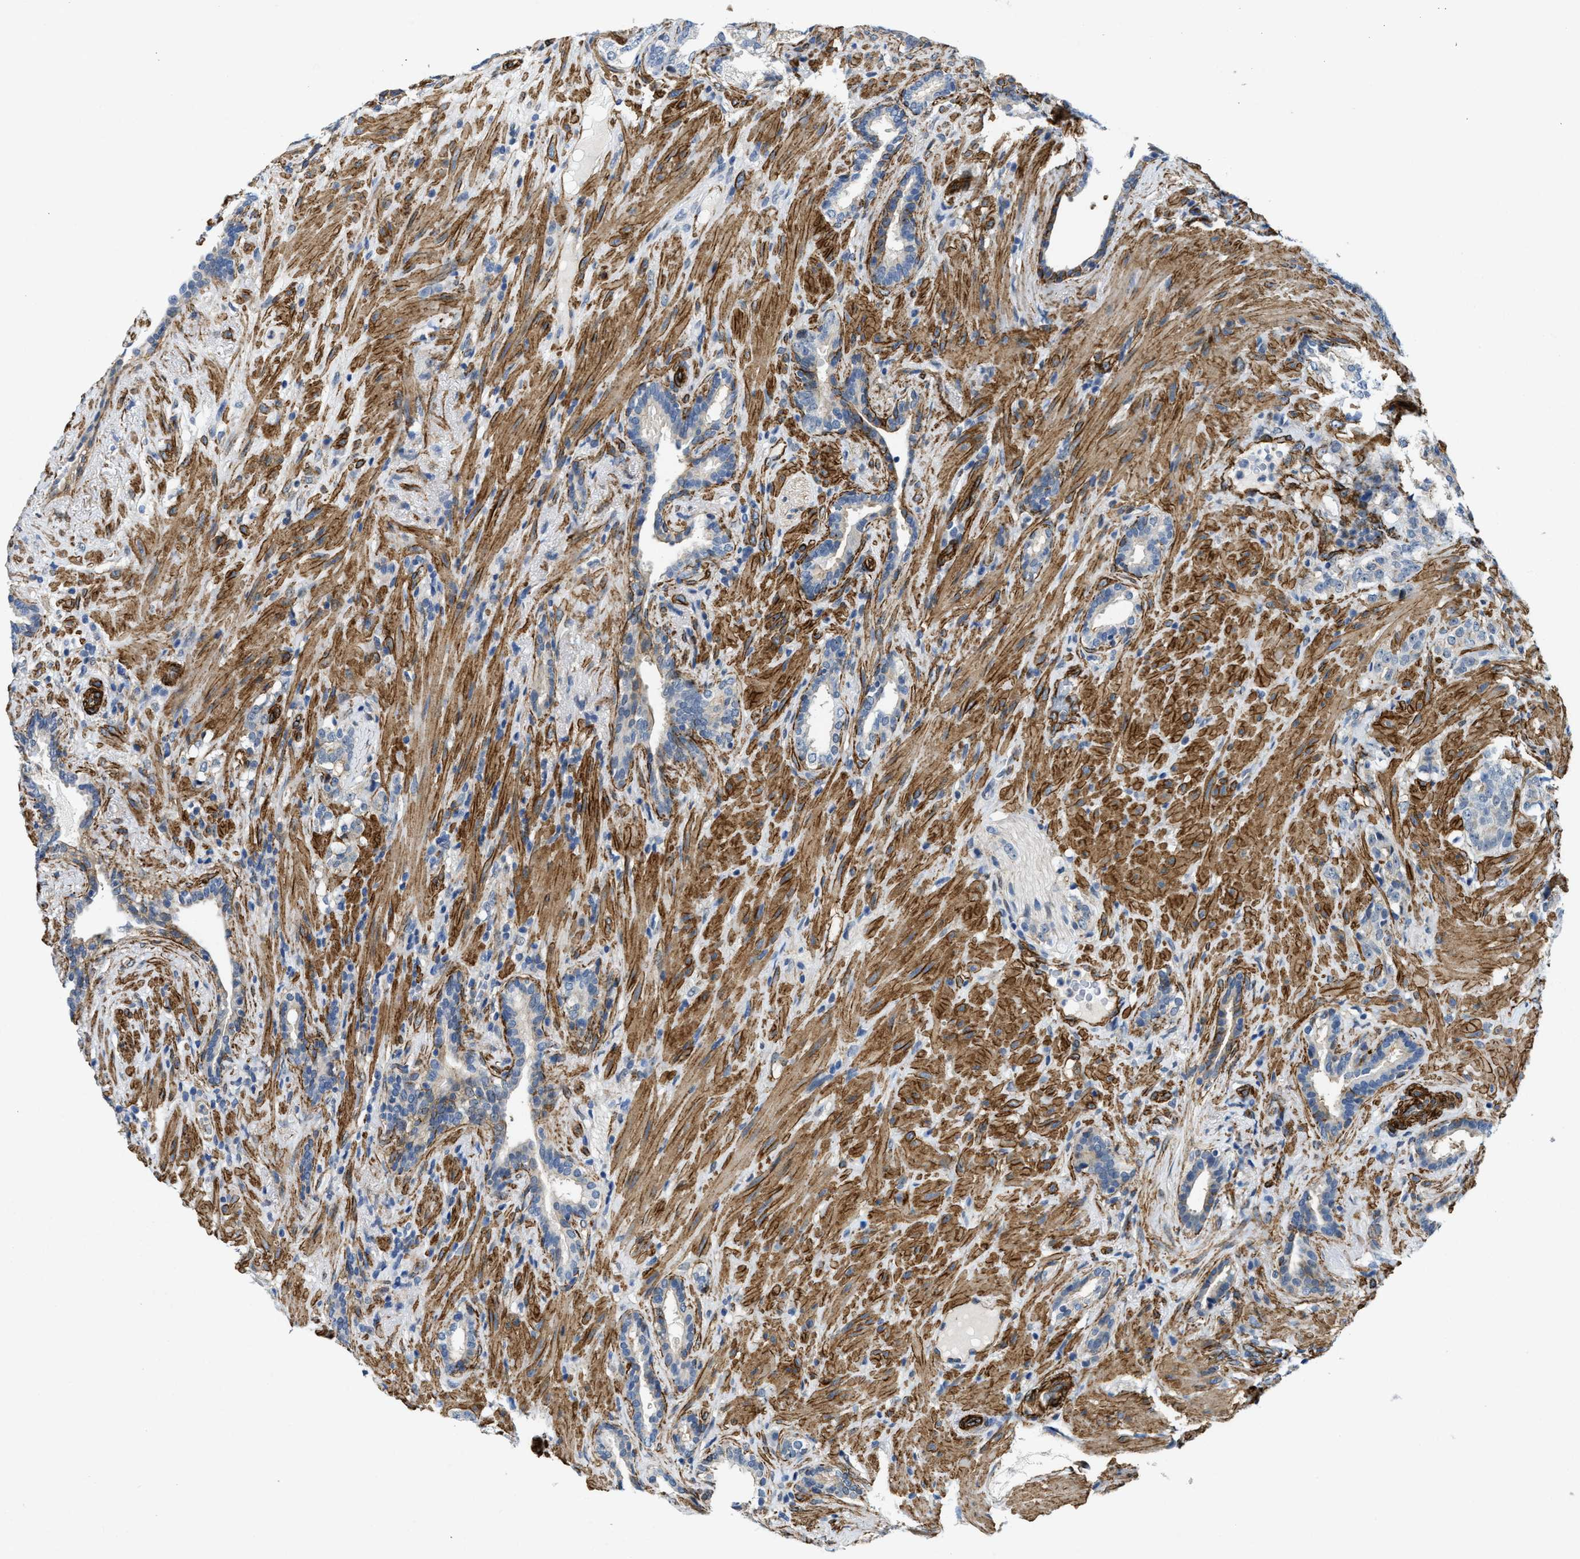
{"staining": {"intensity": "moderate", "quantity": "<25%", "location": "cytoplasmic/membranous"}, "tissue": "prostate cancer", "cell_type": "Tumor cells", "image_type": "cancer", "snomed": [{"axis": "morphology", "description": "Adenocarcinoma, High grade"}, {"axis": "topography", "description": "Prostate"}], "caption": "A high-resolution micrograph shows IHC staining of prostate cancer, which reveals moderate cytoplasmic/membranous staining in approximately <25% of tumor cells. (Brightfield microscopy of DAB IHC at high magnification).", "gene": "NAB1", "patient": {"sex": "male", "age": 71}}